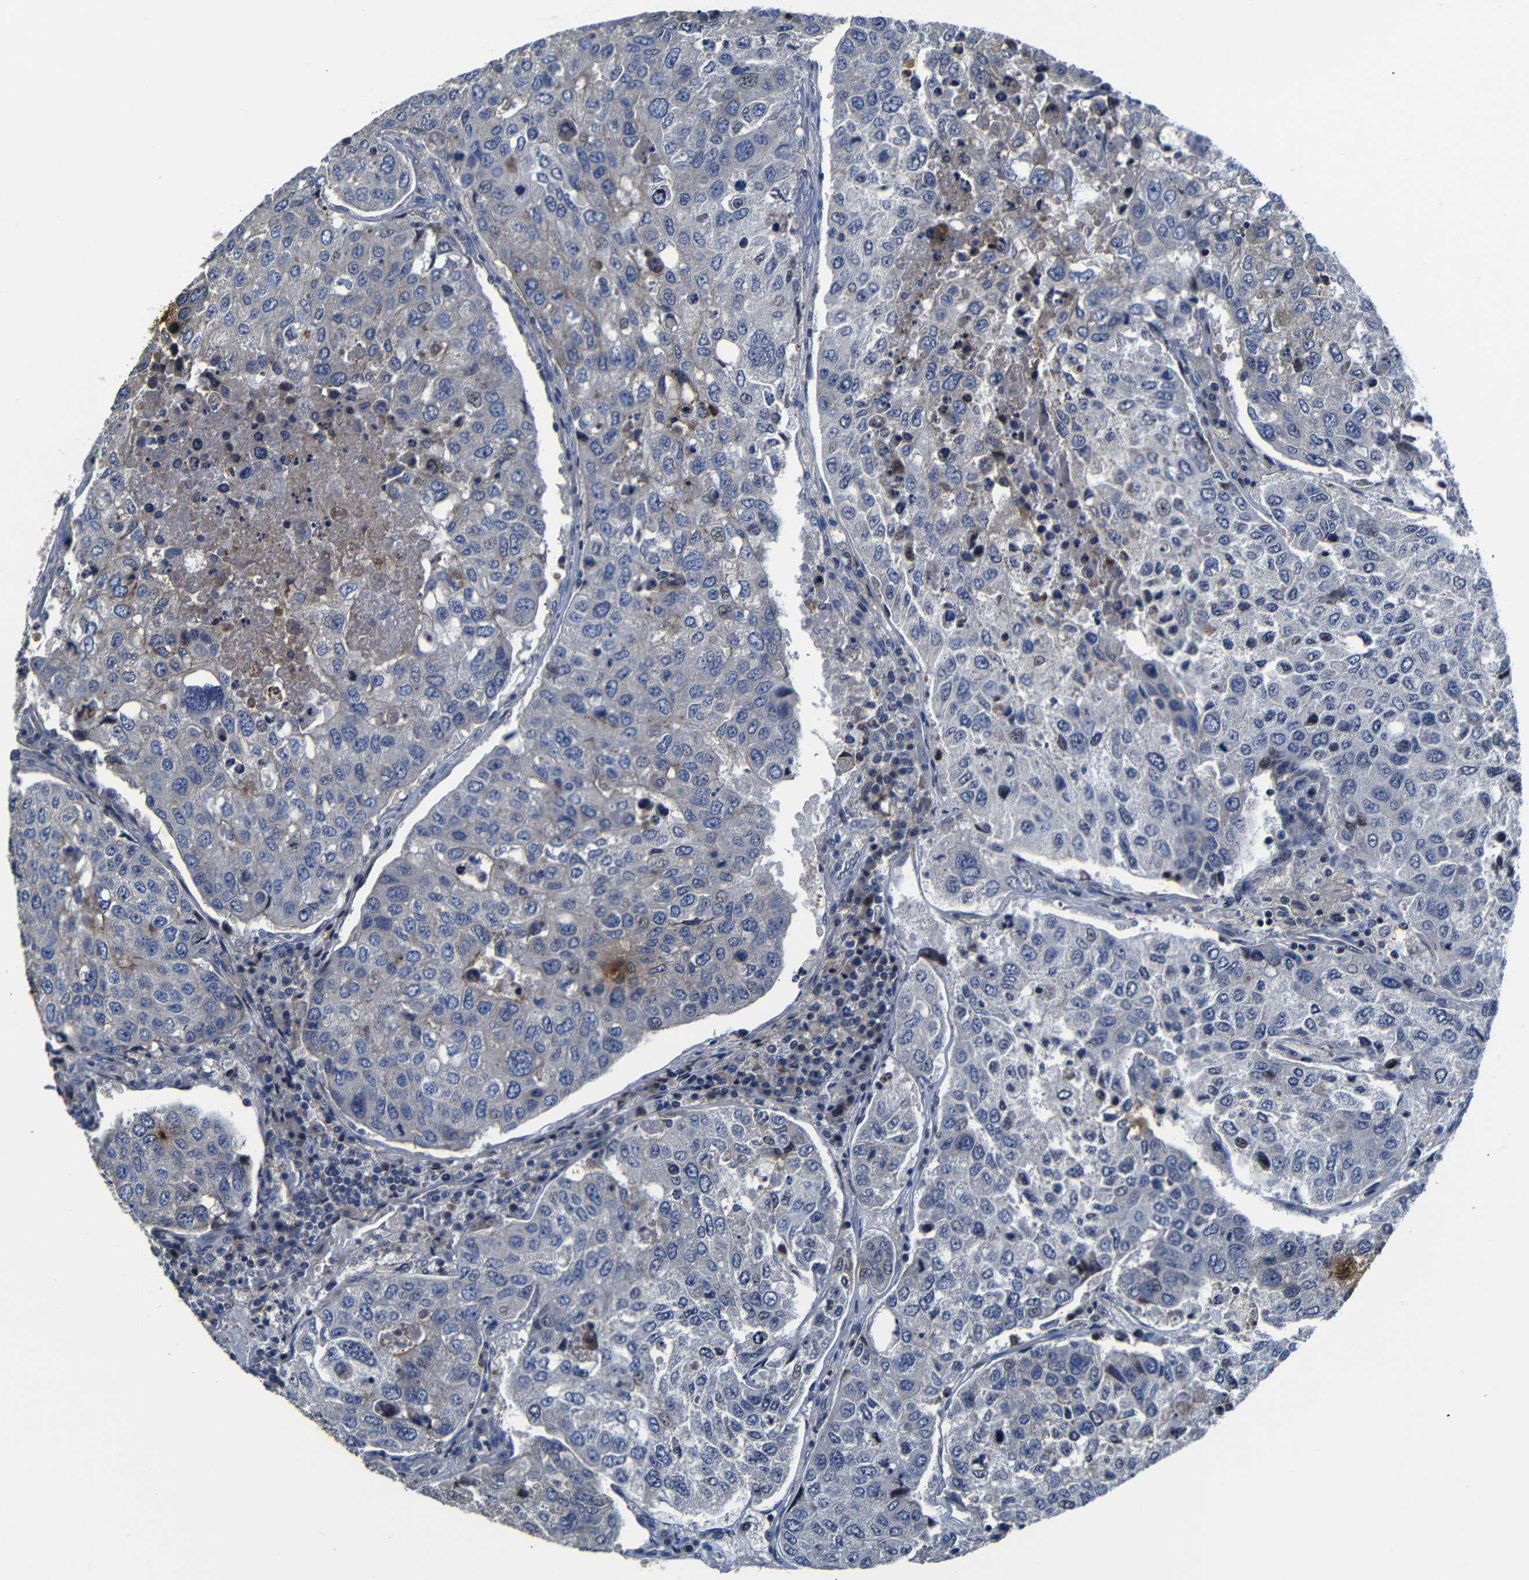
{"staining": {"intensity": "negative", "quantity": "none", "location": "none"}, "tissue": "urothelial cancer", "cell_type": "Tumor cells", "image_type": "cancer", "snomed": [{"axis": "morphology", "description": "Urothelial carcinoma, High grade"}, {"axis": "topography", "description": "Lymph node"}, {"axis": "topography", "description": "Urinary bladder"}], "caption": "This image is of urothelial cancer stained with immunohistochemistry to label a protein in brown with the nuclei are counter-stained blue. There is no staining in tumor cells.", "gene": "AFDN", "patient": {"sex": "male", "age": 51}}